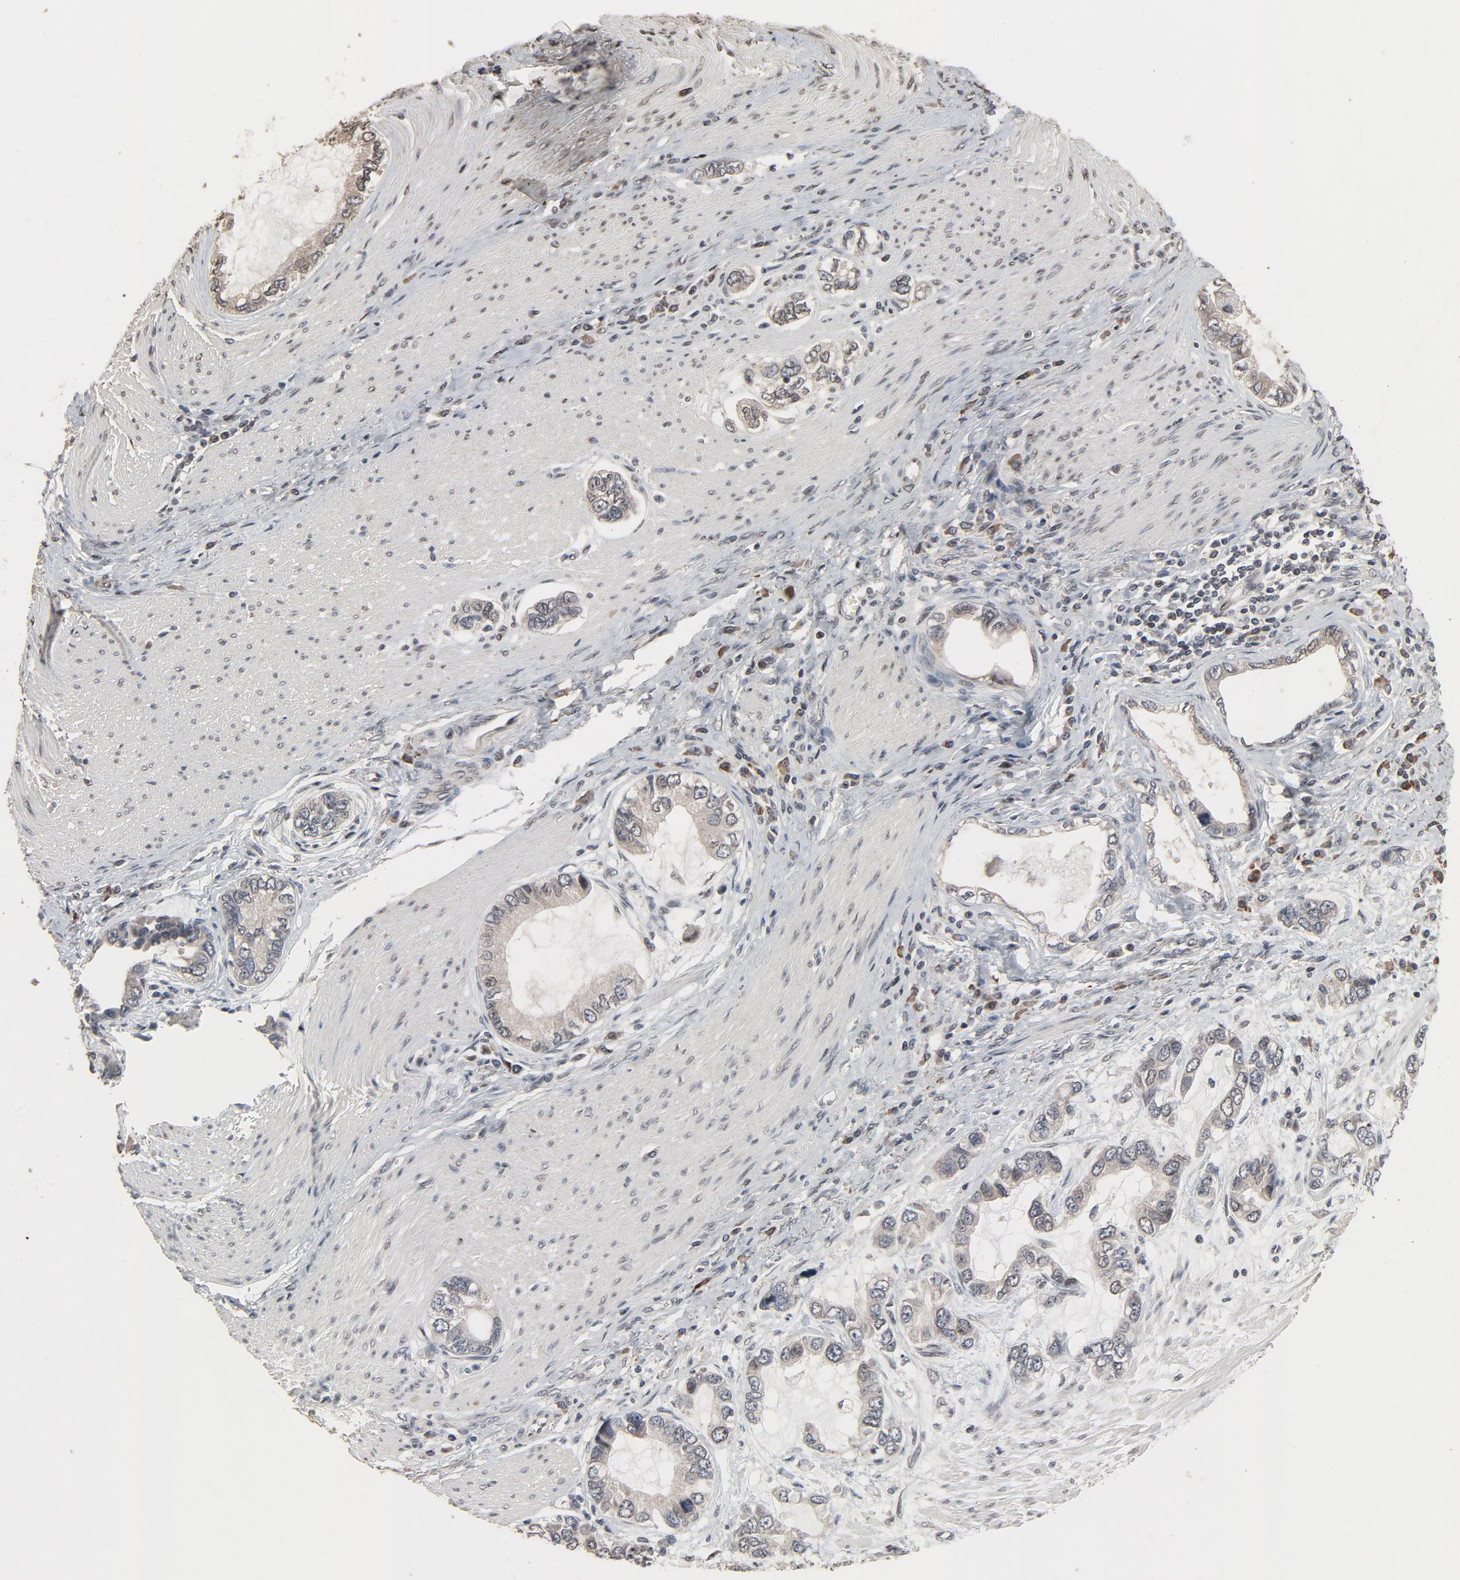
{"staining": {"intensity": "moderate", "quantity": ">75%", "location": "cytoplasmic/membranous,nuclear"}, "tissue": "stomach cancer", "cell_type": "Tumor cells", "image_type": "cancer", "snomed": [{"axis": "morphology", "description": "Adenocarcinoma, NOS"}, {"axis": "topography", "description": "Stomach, lower"}], "caption": "This is an image of immunohistochemistry staining of adenocarcinoma (stomach), which shows moderate staining in the cytoplasmic/membranous and nuclear of tumor cells.", "gene": "POM121", "patient": {"sex": "female", "age": 93}}